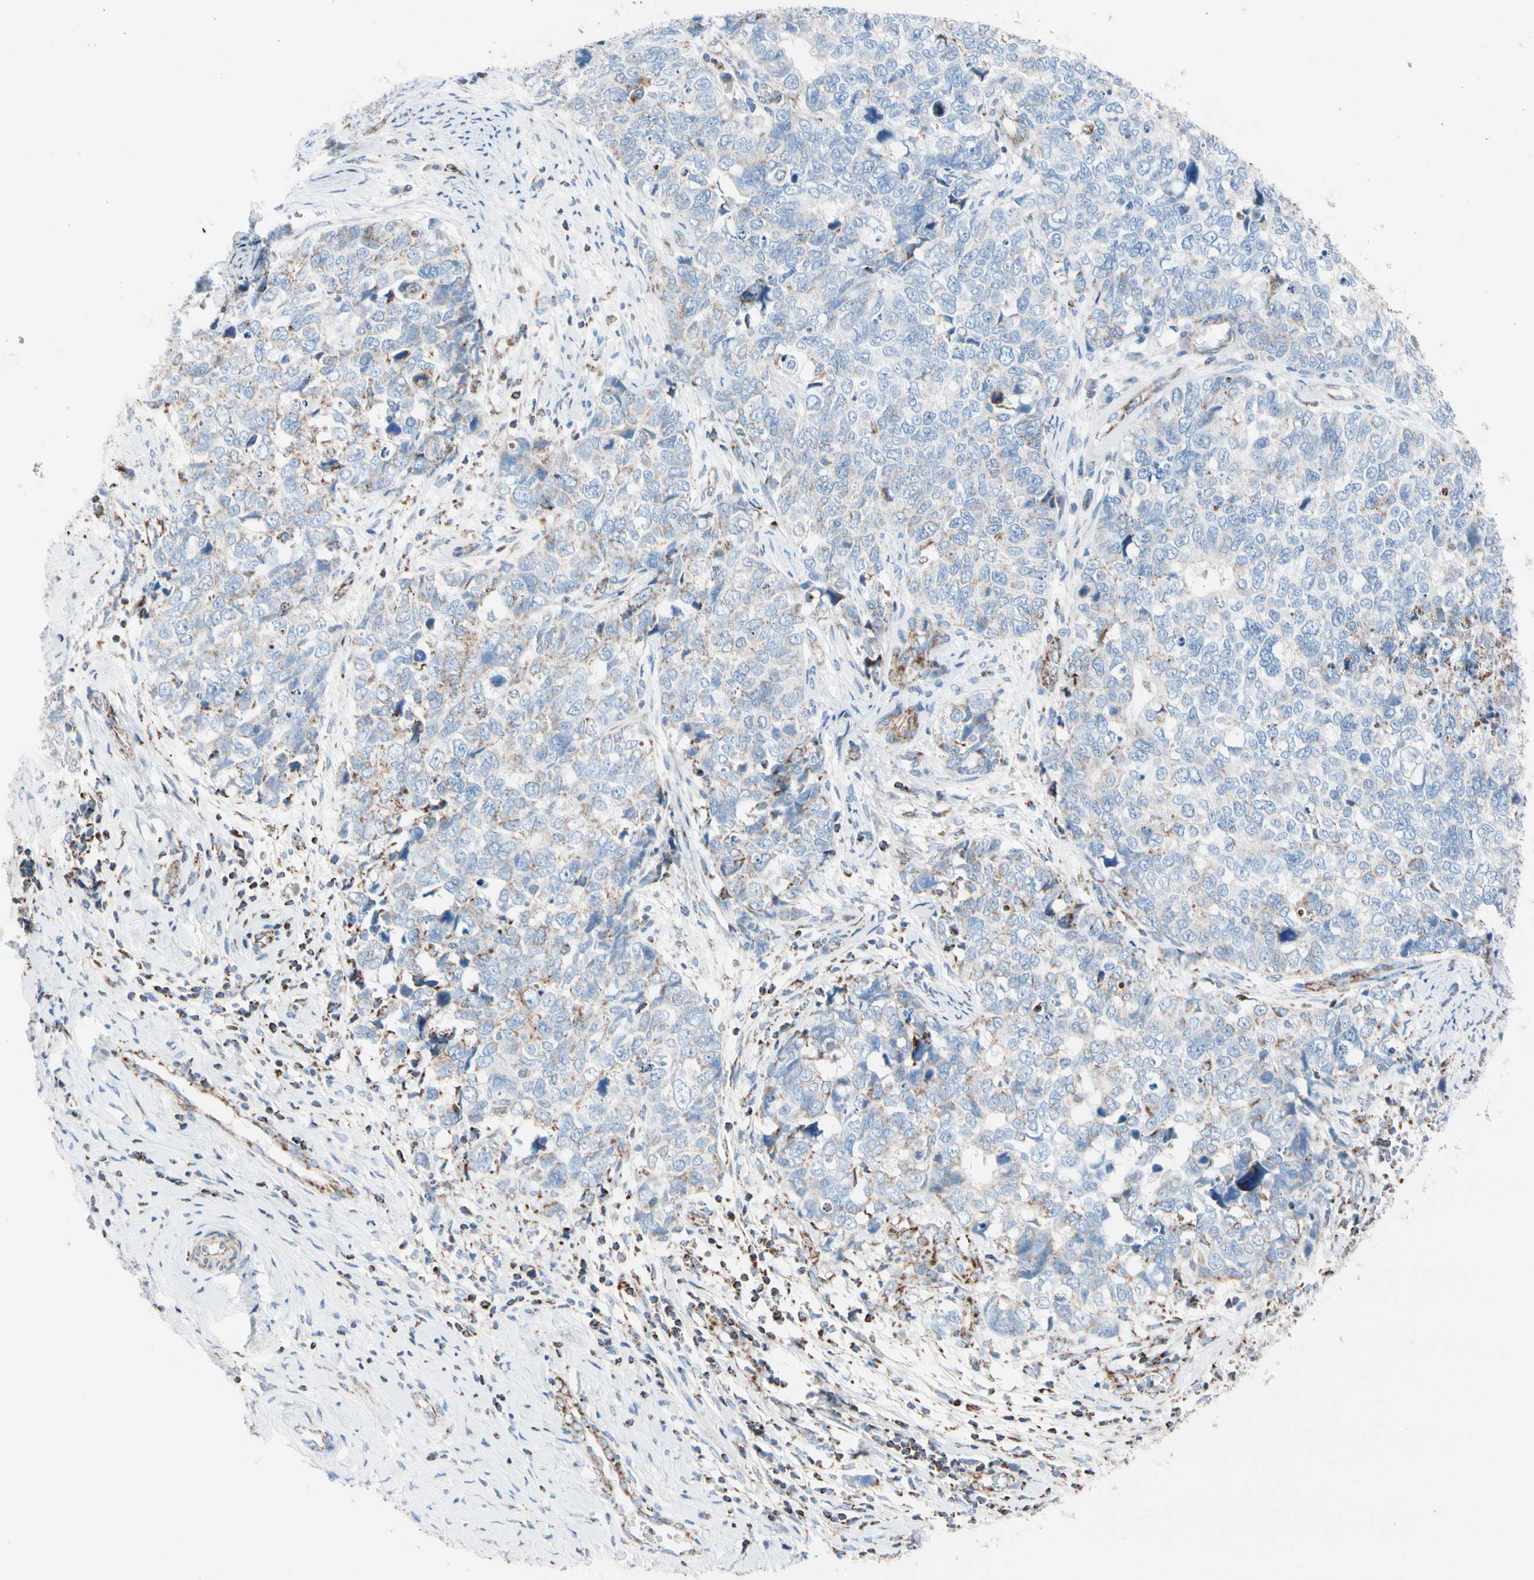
{"staining": {"intensity": "weak", "quantity": "<25%", "location": "cytoplasmic/membranous"}, "tissue": "cervical cancer", "cell_type": "Tumor cells", "image_type": "cancer", "snomed": [{"axis": "morphology", "description": "Squamous cell carcinoma, NOS"}, {"axis": "topography", "description": "Cervix"}], "caption": "Cervical squamous cell carcinoma stained for a protein using immunohistochemistry reveals no staining tumor cells.", "gene": "HK1", "patient": {"sex": "female", "age": 63}}